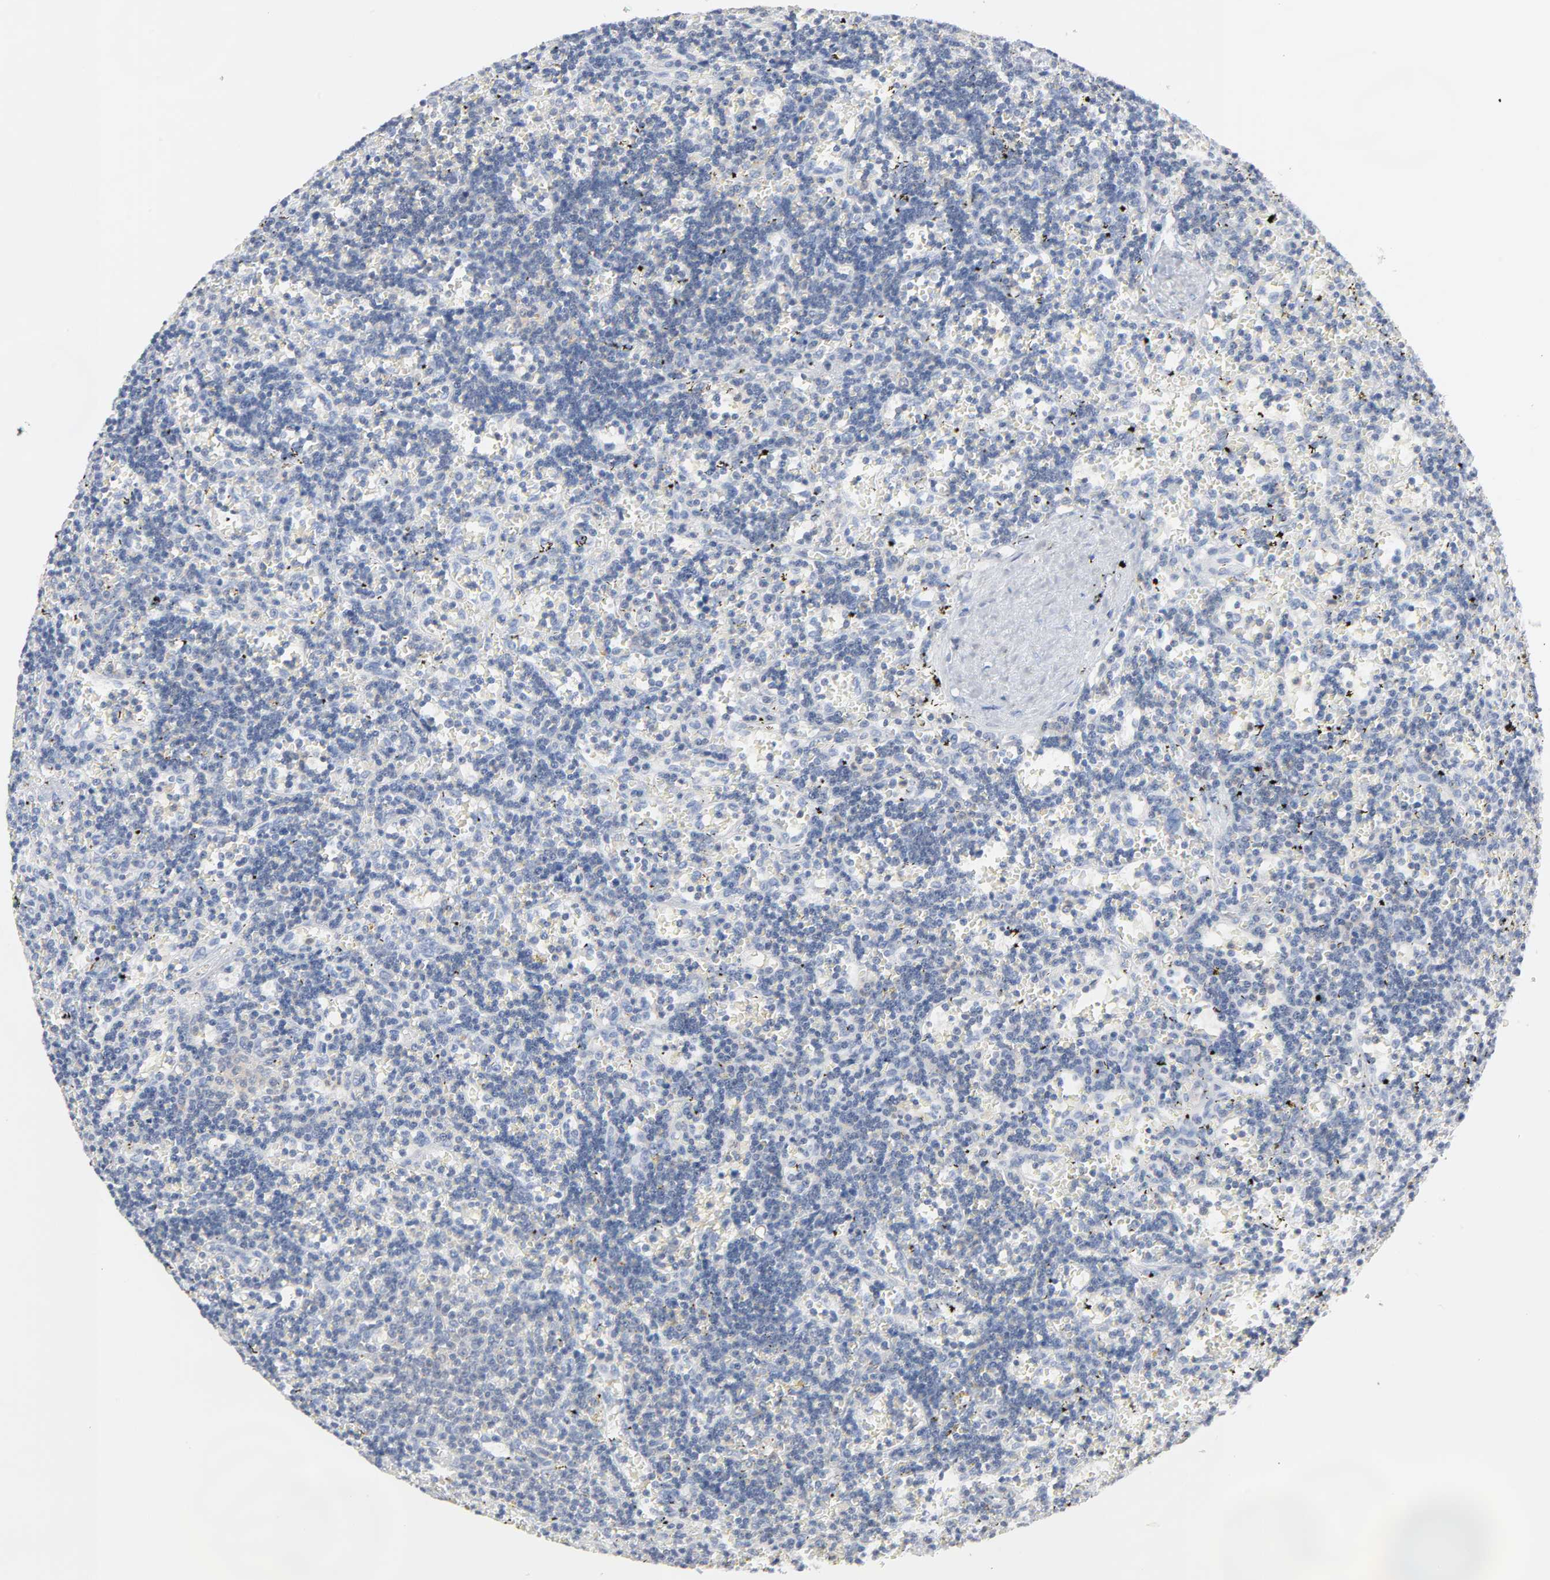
{"staining": {"intensity": "negative", "quantity": "none", "location": "none"}, "tissue": "lymphoma", "cell_type": "Tumor cells", "image_type": "cancer", "snomed": [{"axis": "morphology", "description": "Malignant lymphoma, non-Hodgkin's type, Low grade"}, {"axis": "topography", "description": "Spleen"}], "caption": "Malignant lymphoma, non-Hodgkin's type (low-grade) stained for a protein using immunohistochemistry (IHC) reveals no staining tumor cells.", "gene": "PTK2B", "patient": {"sex": "male", "age": 60}}